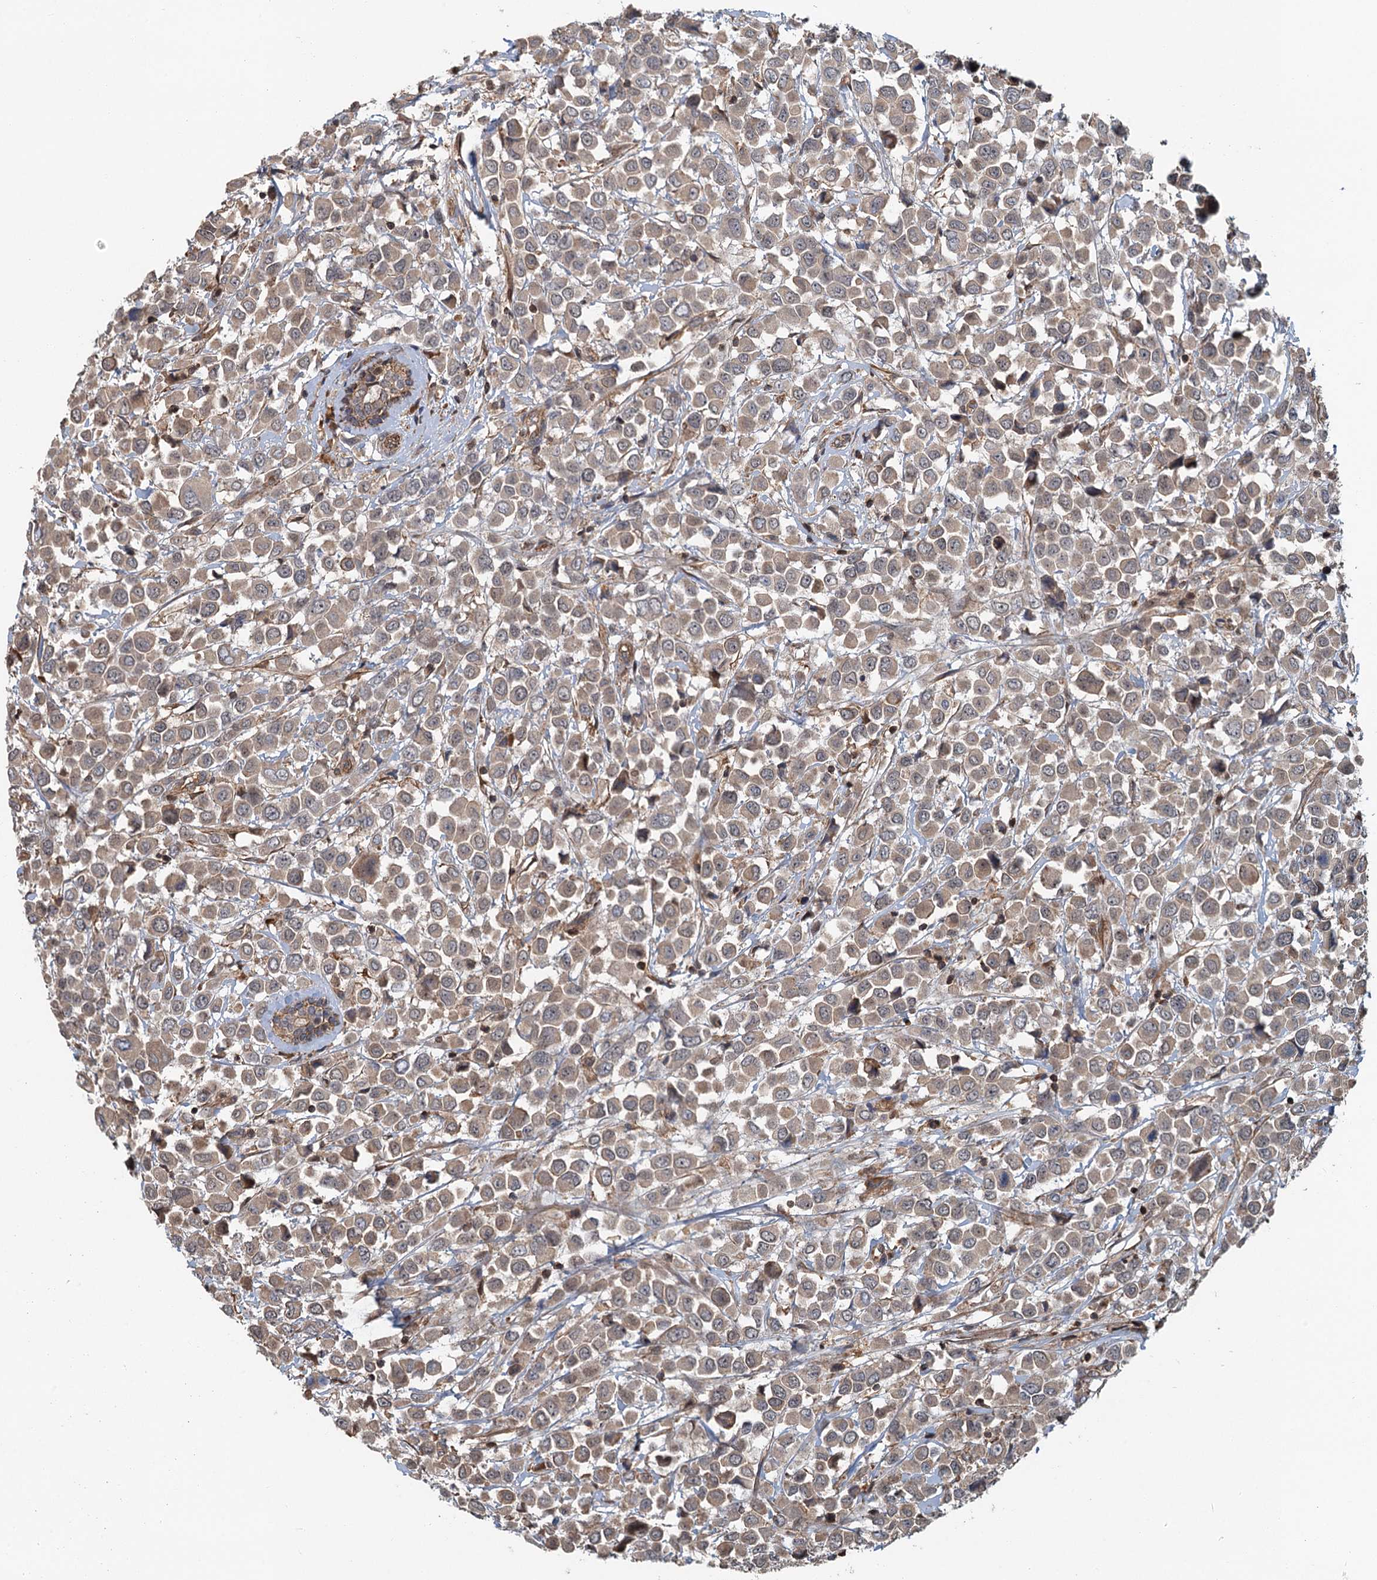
{"staining": {"intensity": "weak", "quantity": ">75%", "location": "cytoplasmic/membranous"}, "tissue": "breast cancer", "cell_type": "Tumor cells", "image_type": "cancer", "snomed": [{"axis": "morphology", "description": "Duct carcinoma"}, {"axis": "topography", "description": "Breast"}], "caption": "Immunohistochemistry (IHC) photomicrograph of neoplastic tissue: human breast cancer stained using immunohistochemistry (IHC) shows low levels of weak protein expression localized specifically in the cytoplasmic/membranous of tumor cells, appearing as a cytoplasmic/membranous brown color.", "gene": "ZNF527", "patient": {"sex": "female", "age": 61}}